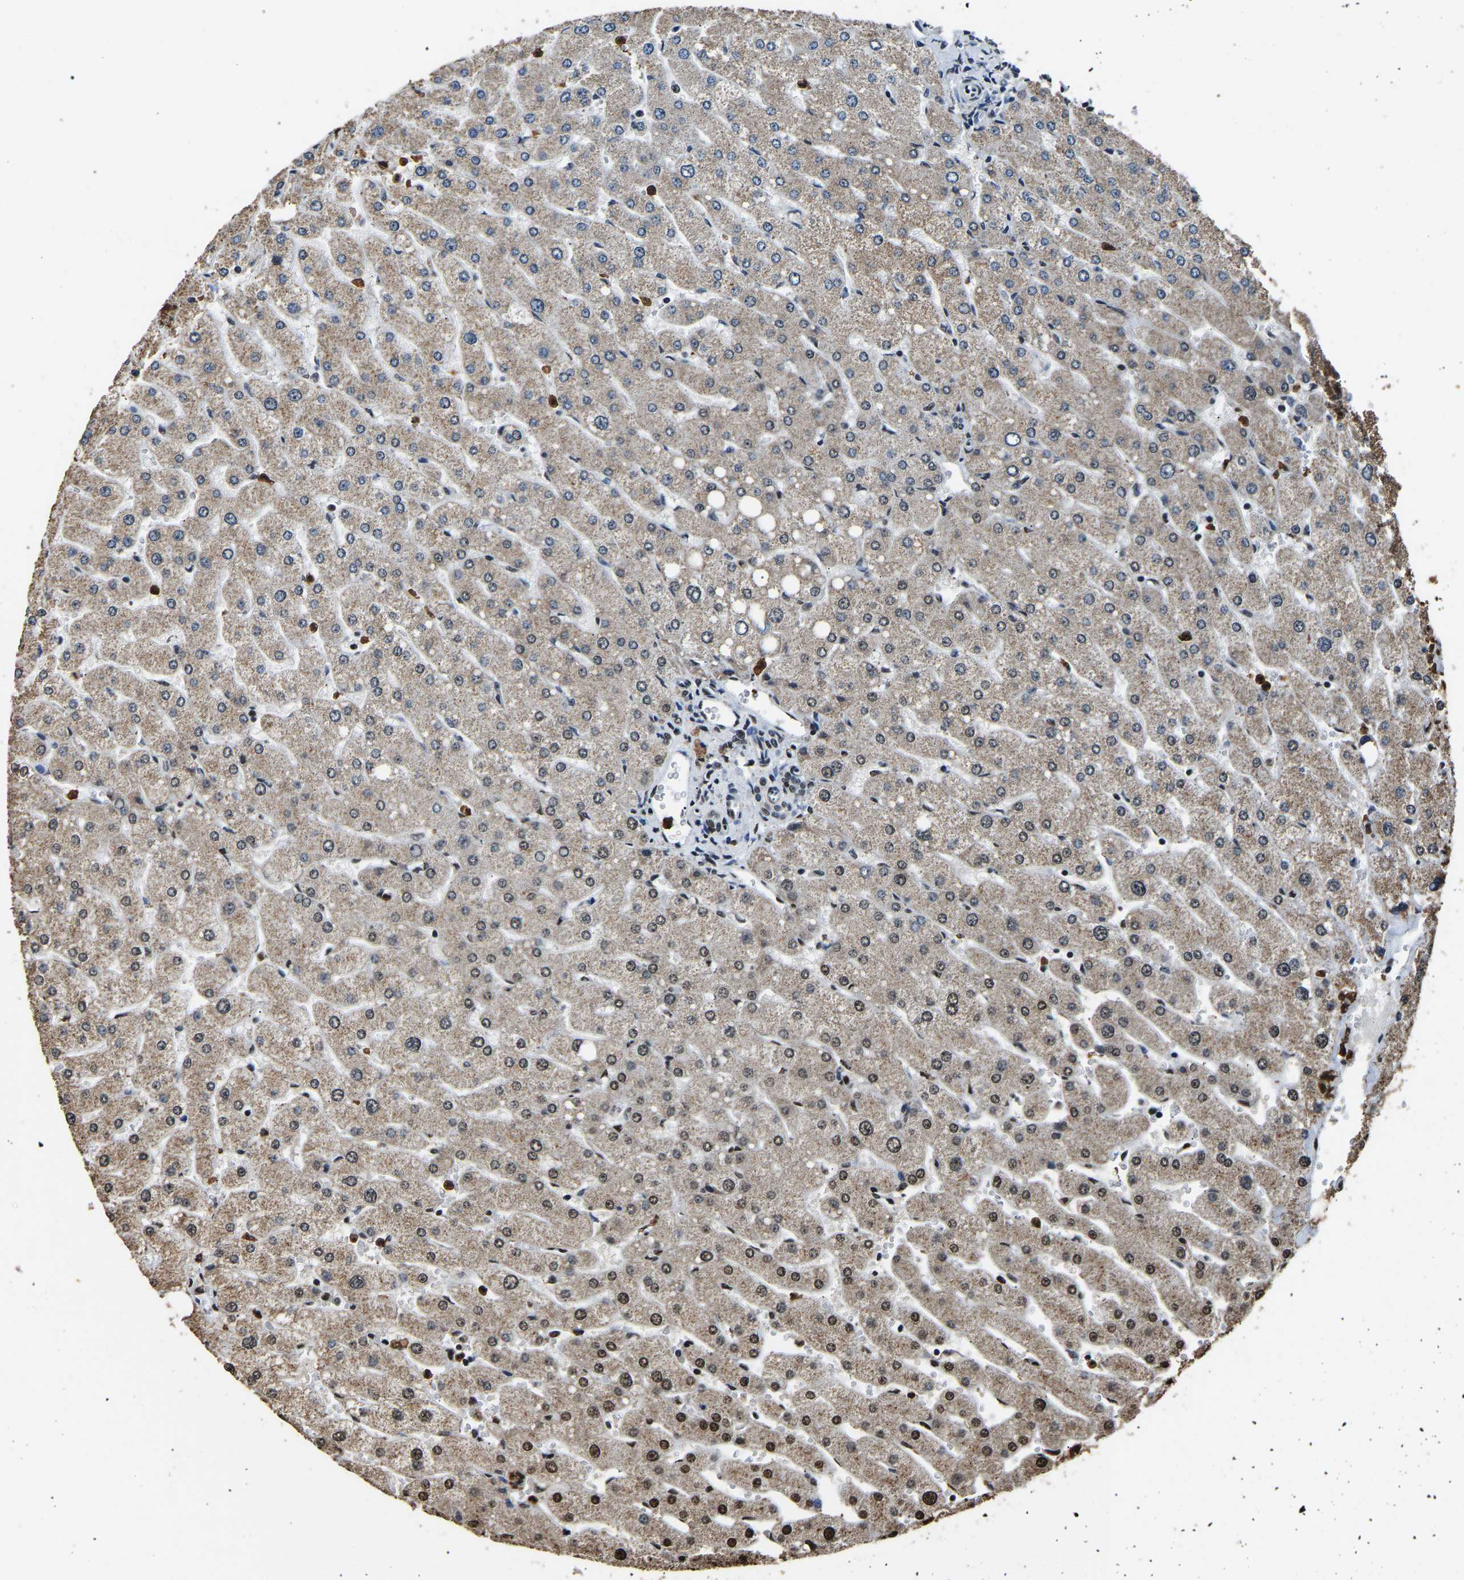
{"staining": {"intensity": "weak", "quantity": "<25%", "location": "cytoplasmic/membranous"}, "tissue": "liver", "cell_type": "Cholangiocytes", "image_type": "normal", "snomed": [{"axis": "morphology", "description": "Normal tissue, NOS"}, {"axis": "topography", "description": "Liver"}], "caption": "Benign liver was stained to show a protein in brown. There is no significant staining in cholangiocytes.", "gene": "SAFB", "patient": {"sex": "male", "age": 55}}